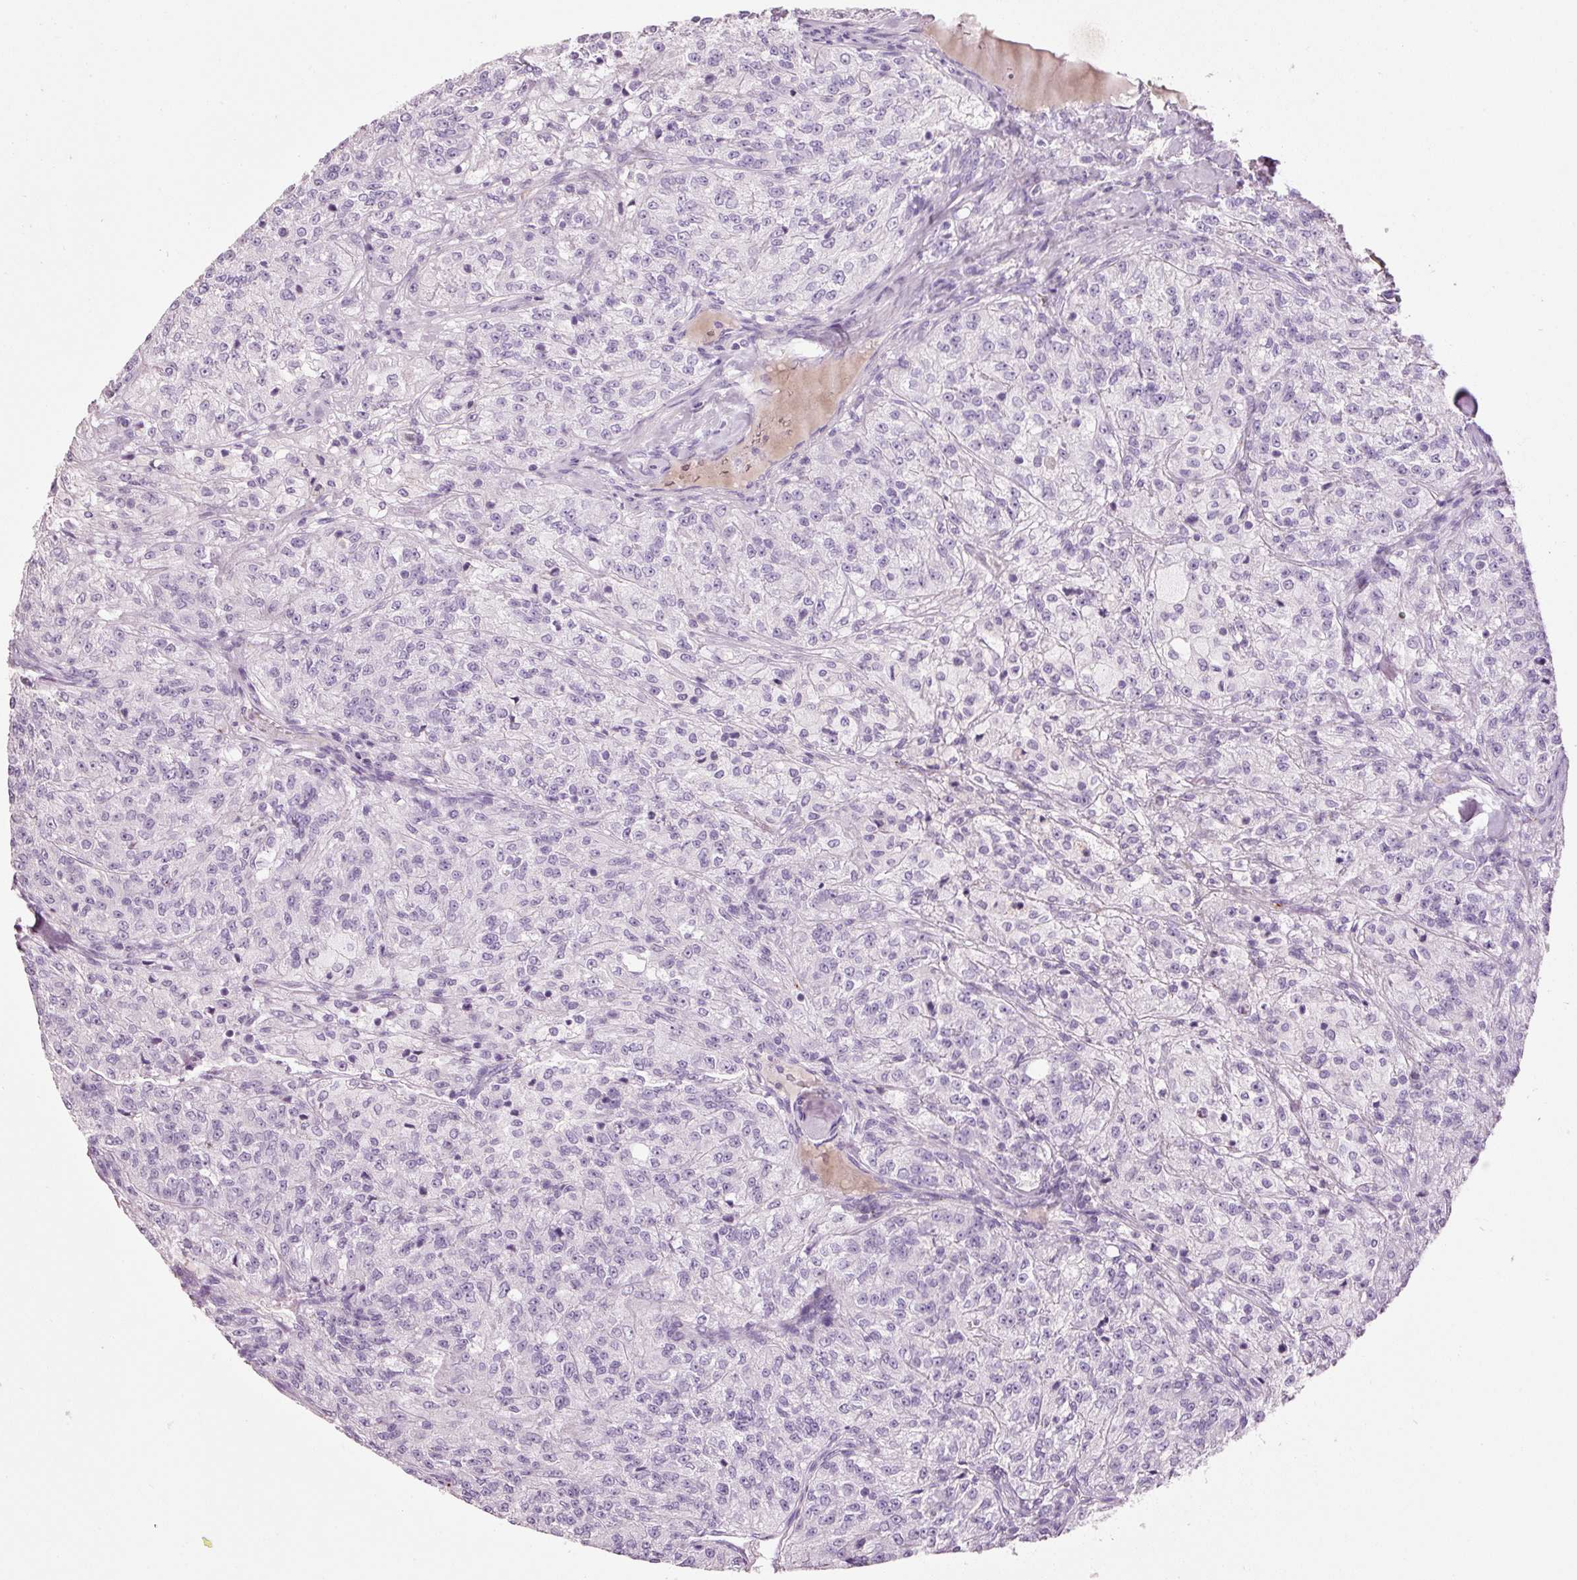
{"staining": {"intensity": "negative", "quantity": "none", "location": "none"}, "tissue": "renal cancer", "cell_type": "Tumor cells", "image_type": "cancer", "snomed": [{"axis": "morphology", "description": "Adenocarcinoma, NOS"}, {"axis": "topography", "description": "Kidney"}], "caption": "This photomicrograph is of renal cancer (adenocarcinoma) stained with IHC to label a protein in brown with the nuclei are counter-stained blue. There is no staining in tumor cells. (DAB (3,3'-diaminobenzidine) immunohistochemistry (IHC) visualized using brightfield microscopy, high magnification).", "gene": "MUC5AC", "patient": {"sex": "female", "age": 63}}